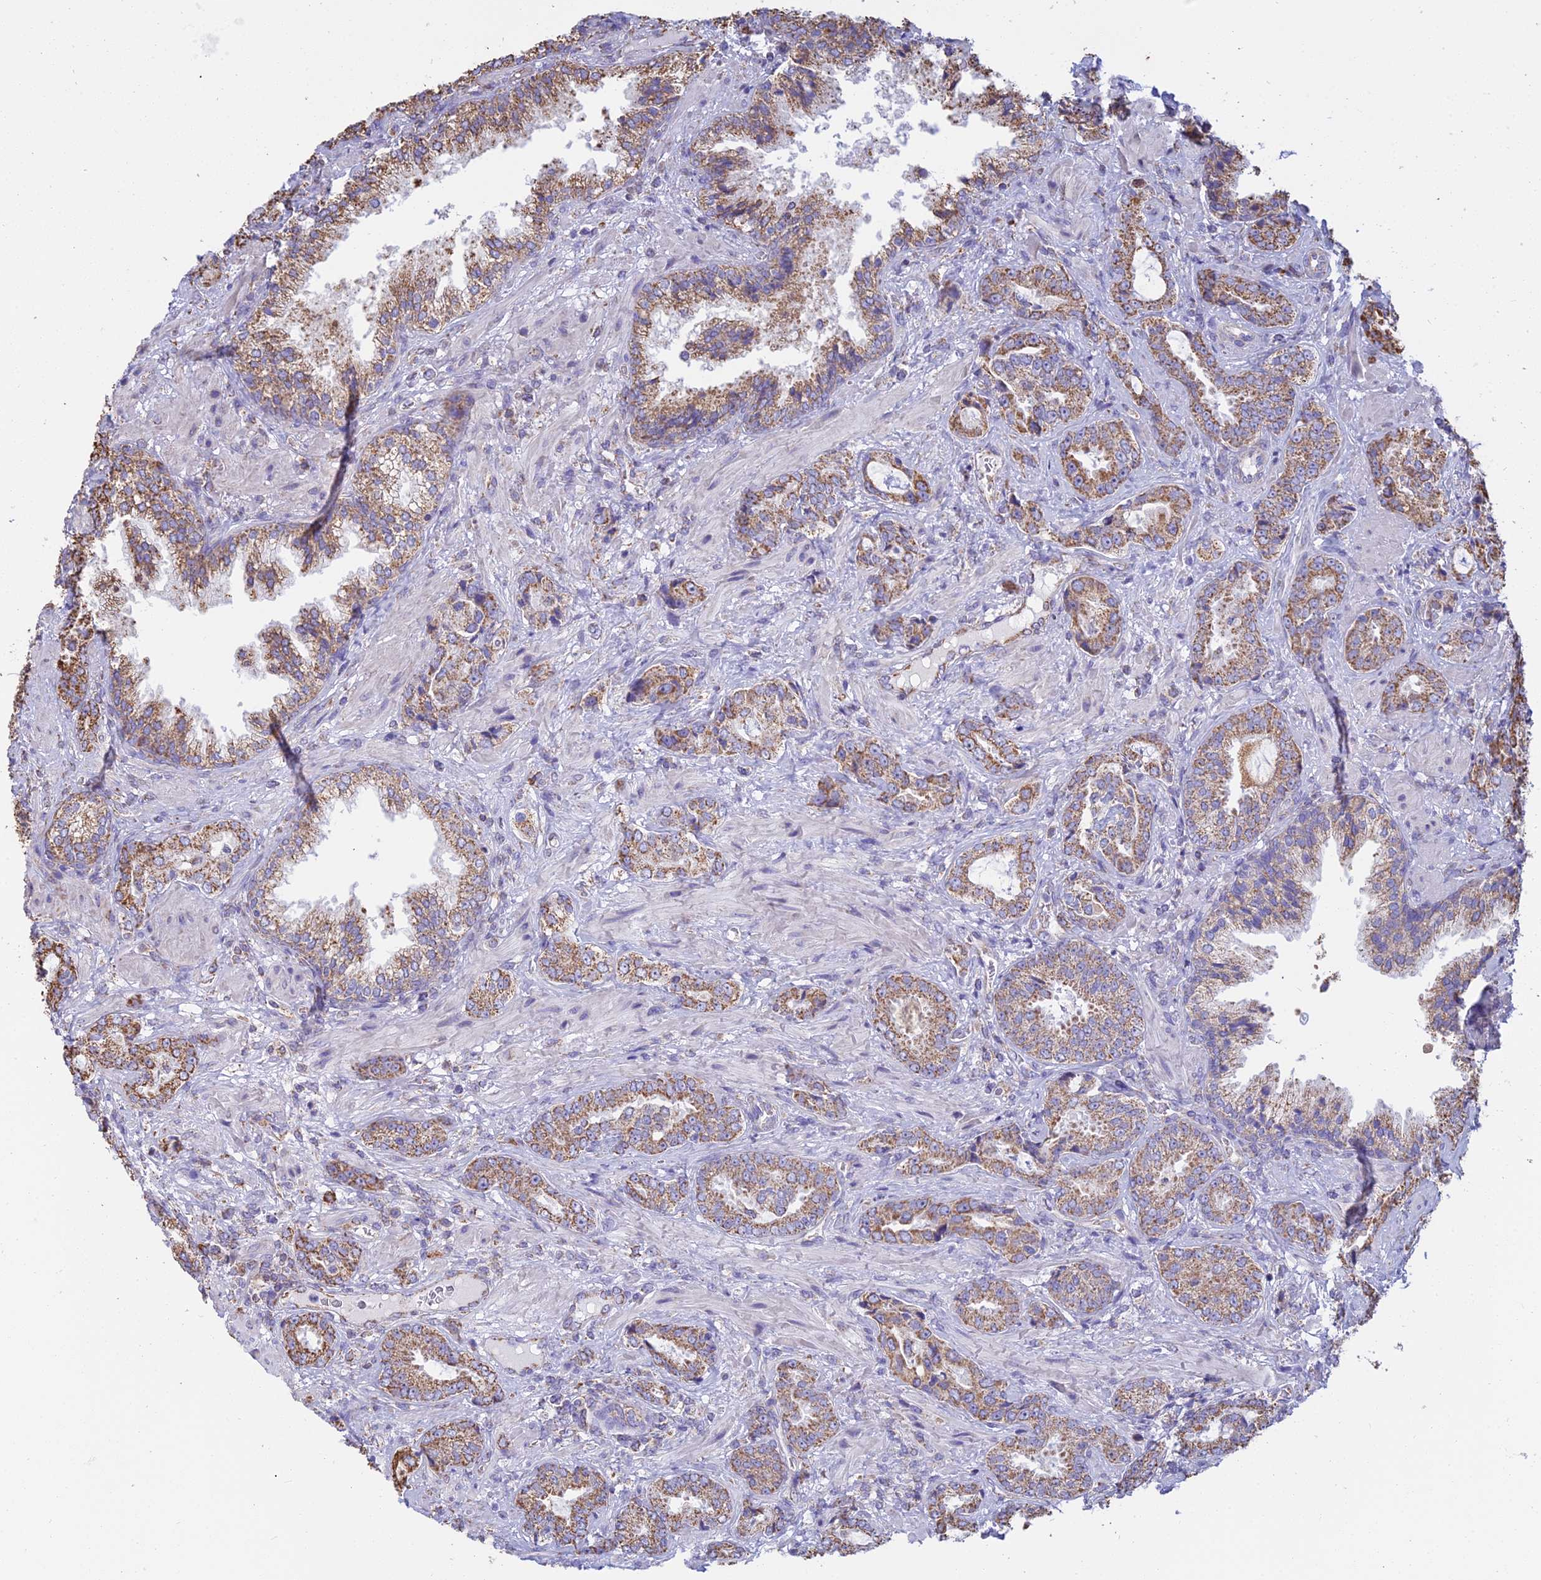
{"staining": {"intensity": "moderate", "quantity": ">75%", "location": "cytoplasmic/membranous"}, "tissue": "prostate cancer", "cell_type": "Tumor cells", "image_type": "cancer", "snomed": [{"axis": "morphology", "description": "Adenocarcinoma, High grade"}, {"axis": "topography", "description": "Prostate"}], "caption": "Prostate cancer (adenocarcinoma (high-grade)) tissue reveals moderate cytoplasmic/membranous positivity in about >75% of tumor cells Nuclei are stained in blue.", "gene": "OR2W3", "patient": {"sex": "male", "age": 71}}